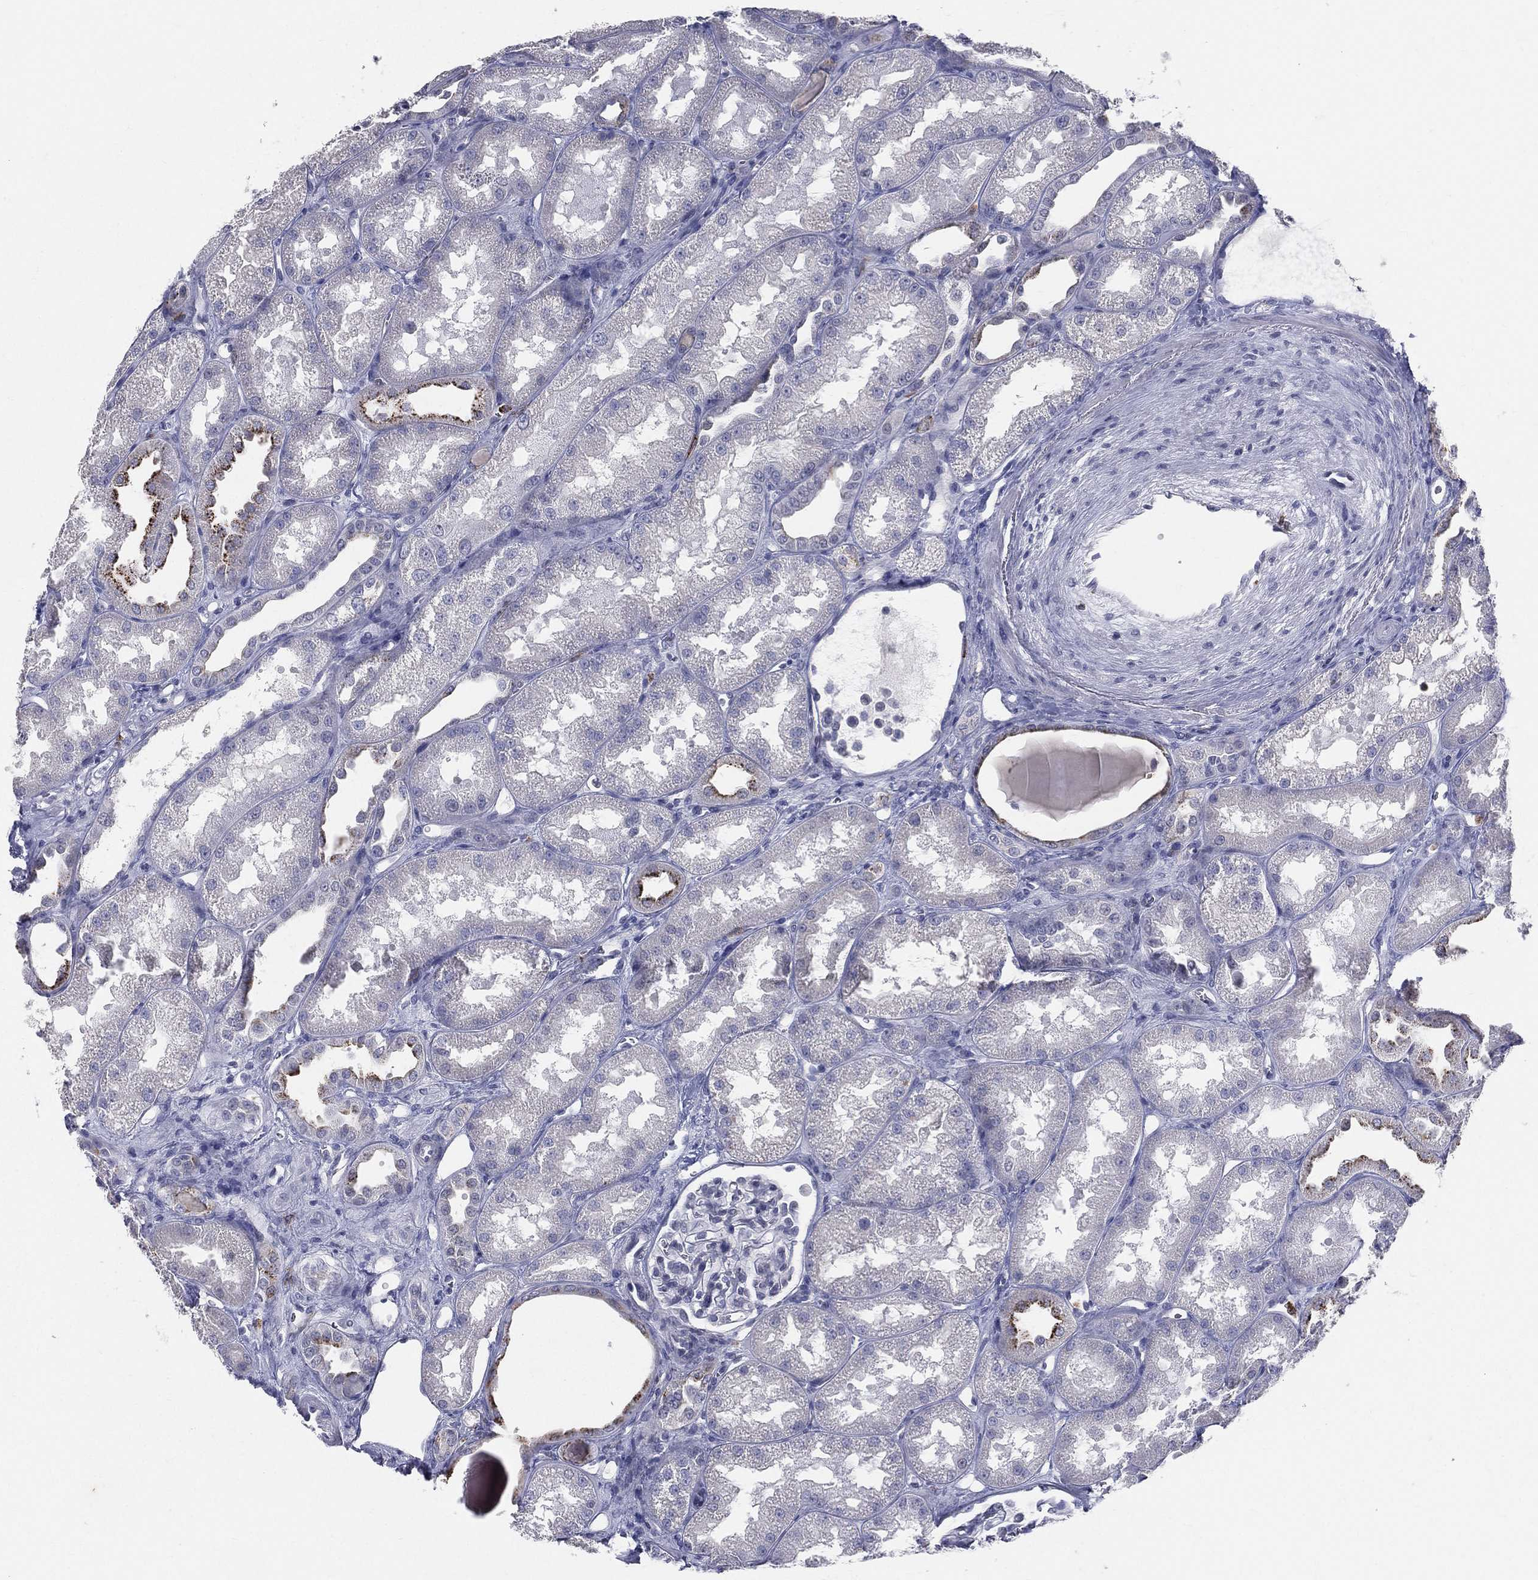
{"staining": {"intensity": "moderate", "quantity": "<25%", "location": "cytoplasmic/membranous"}, "tissue": "kidney", "cell_type": "Cells in glomeruli", "image_type": "normal", "snomed": [{"axis": "morphology", "description": "Normal tissue, NOS"}, {"axis": "topography", "description": "Kidney"}], "caption": "This image exhibits IHC staining of normal kidney, with low moderate cytoplasmic/membranous staining in about <25% of cells in glomeruli.", "gene": "EVI2B", "patient": {"sex": "male", "age": 61}}